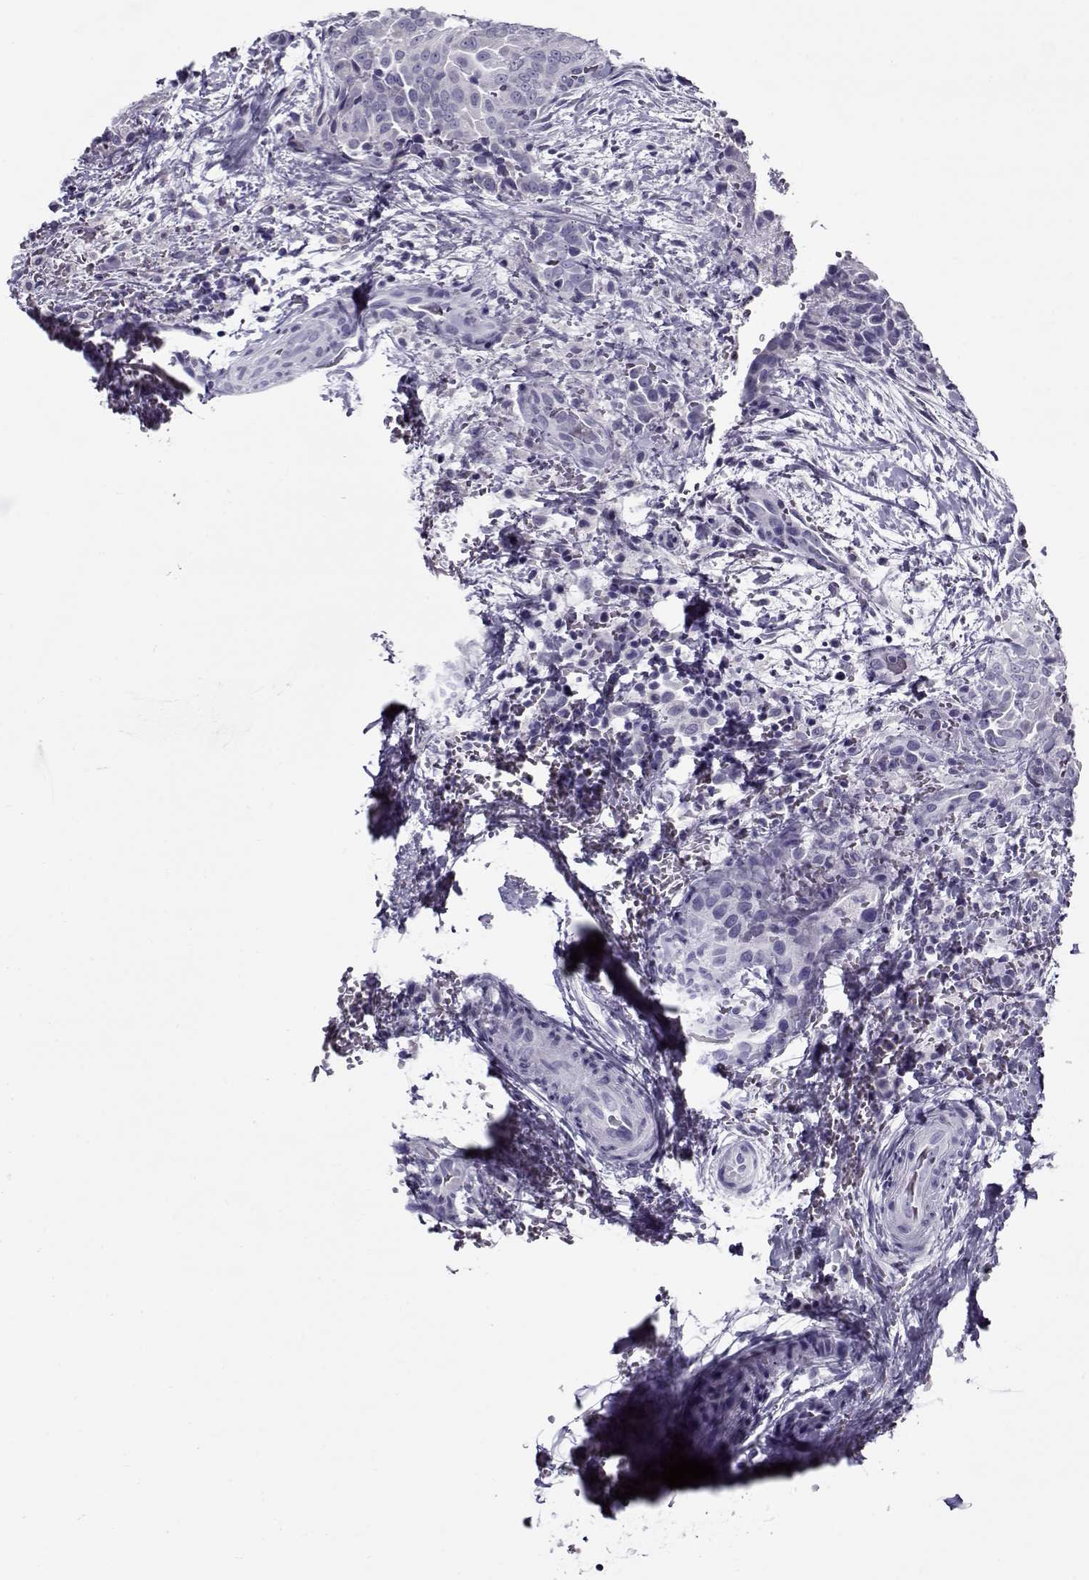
{"staining": {"intensity": "negative", "quantity": "none", "location": "none"}, "tissue": "thyroid cancer", "cell_type": "Tumor cells", "image_type": "cancer", "snomed": [{"axis": "morphology", "description": "Papillary adenocarcinoma, NOS"}, {"axis": "topography", "description": "Thyroid gland"}], "caption": "Thyroid papillary adenocarcinoma stained for a protein using IHC demonstrates no staining tumor cells.", "gene": "GAGE2A", "patient": {"sex": "male", "age": 61}}